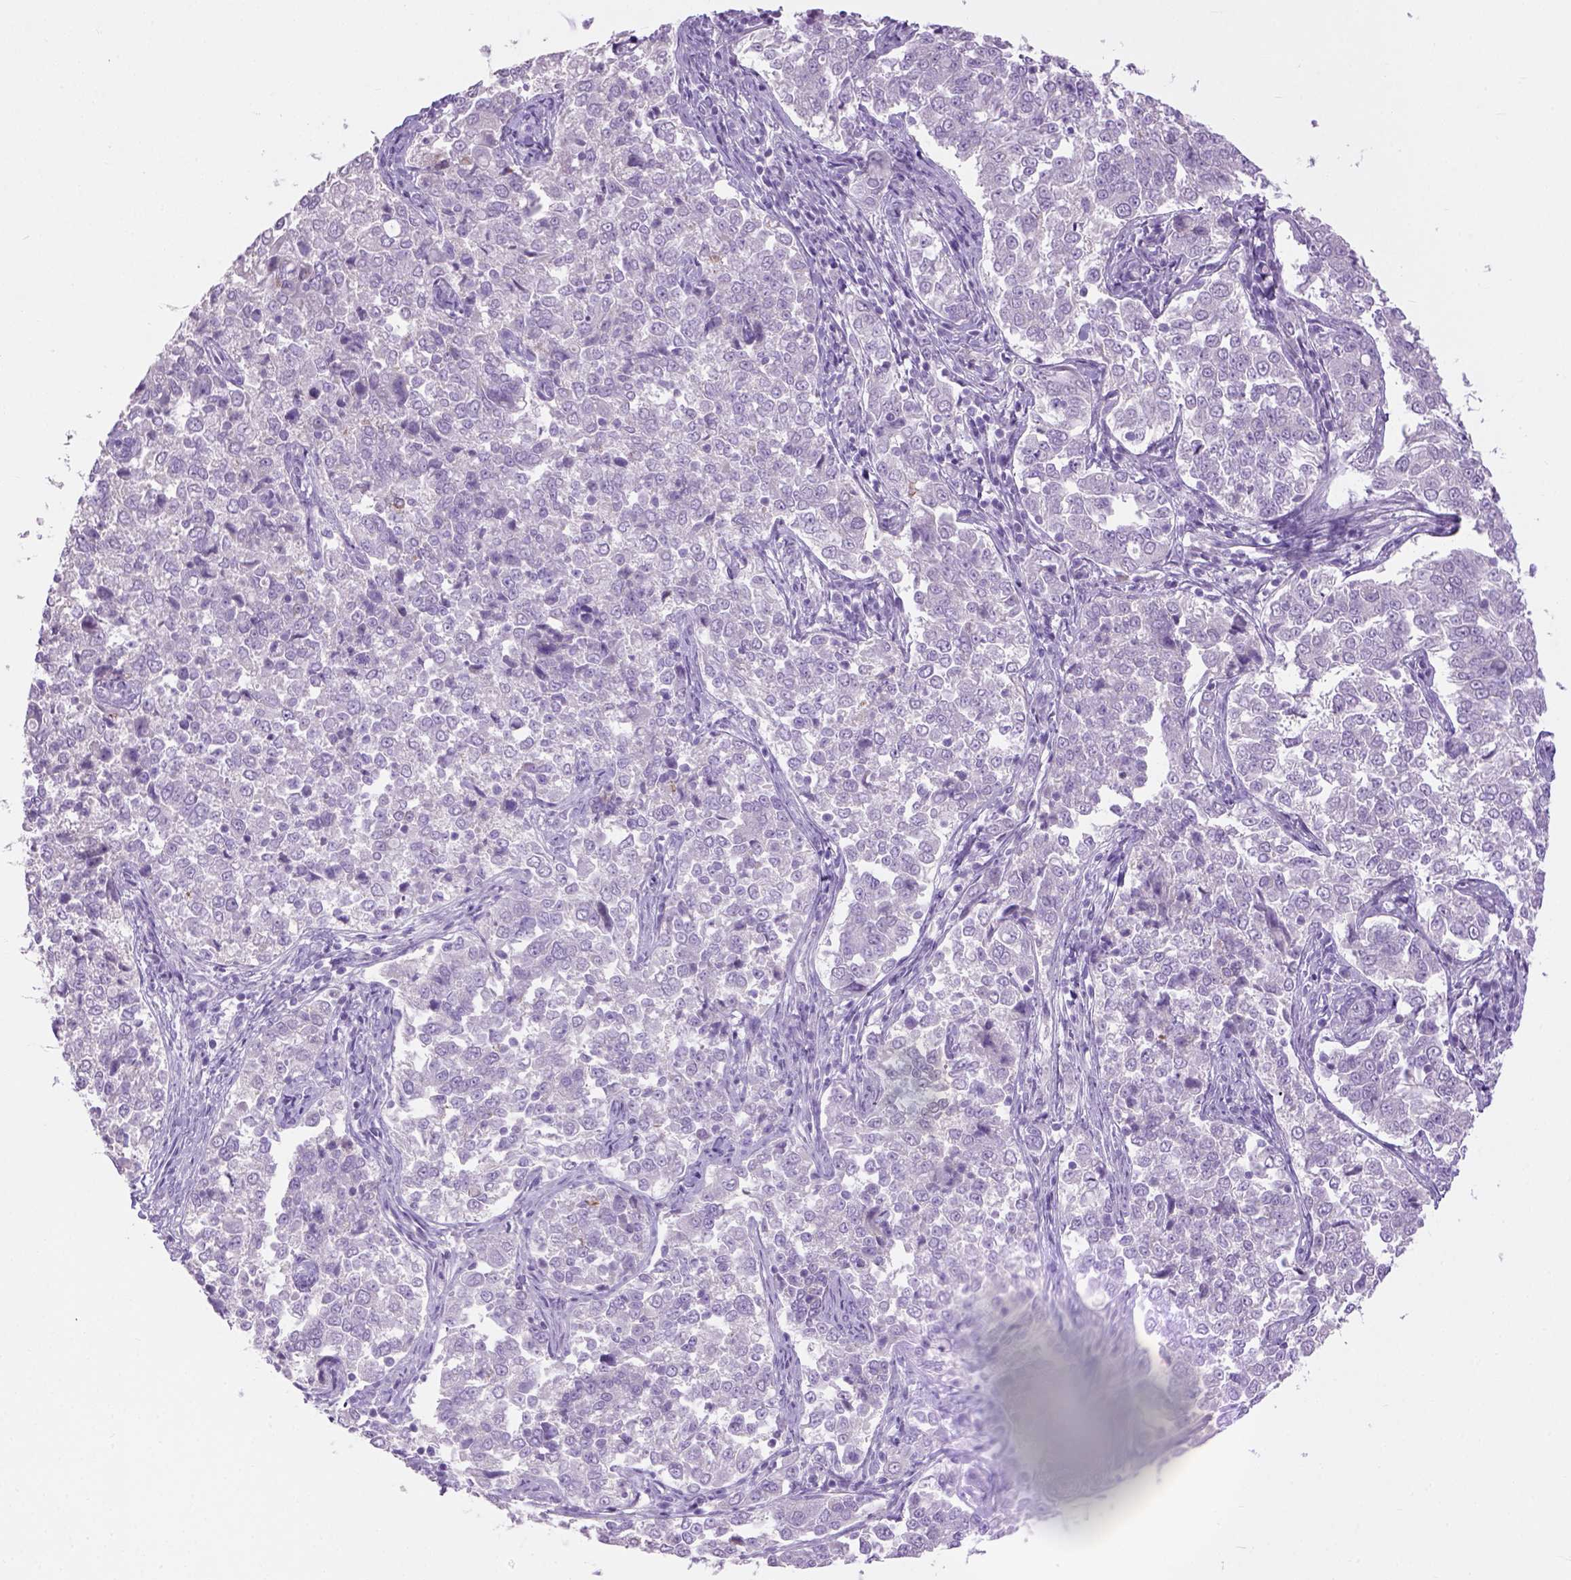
{"staining": {"intensity": "negative", "quantity": "none", "location": "none"}, "tissue": "endometrial cancer", "cell_type": "Tumor cells", "image_type": "cancer", "snomed": [{"axis": "morphology", "description": "Adenocarcinoma, NOS"}, {"axis": "topography", "description": "Endometrium"}], "caption": "Immunohistochemistry photomicrograph of endometrial adenocarcinoma stained for a protein (brown), which exhibits no staining in tumor cells. The staining was performed using DAB (3,3'-diaminobenzidine) to visualize the protein expression in brown, while the nuclei were stained in blue with hematoxylin (Magnification: 20x).", "gene": "CYP24A1", "patient": {"sex": "female", "age": 43}}